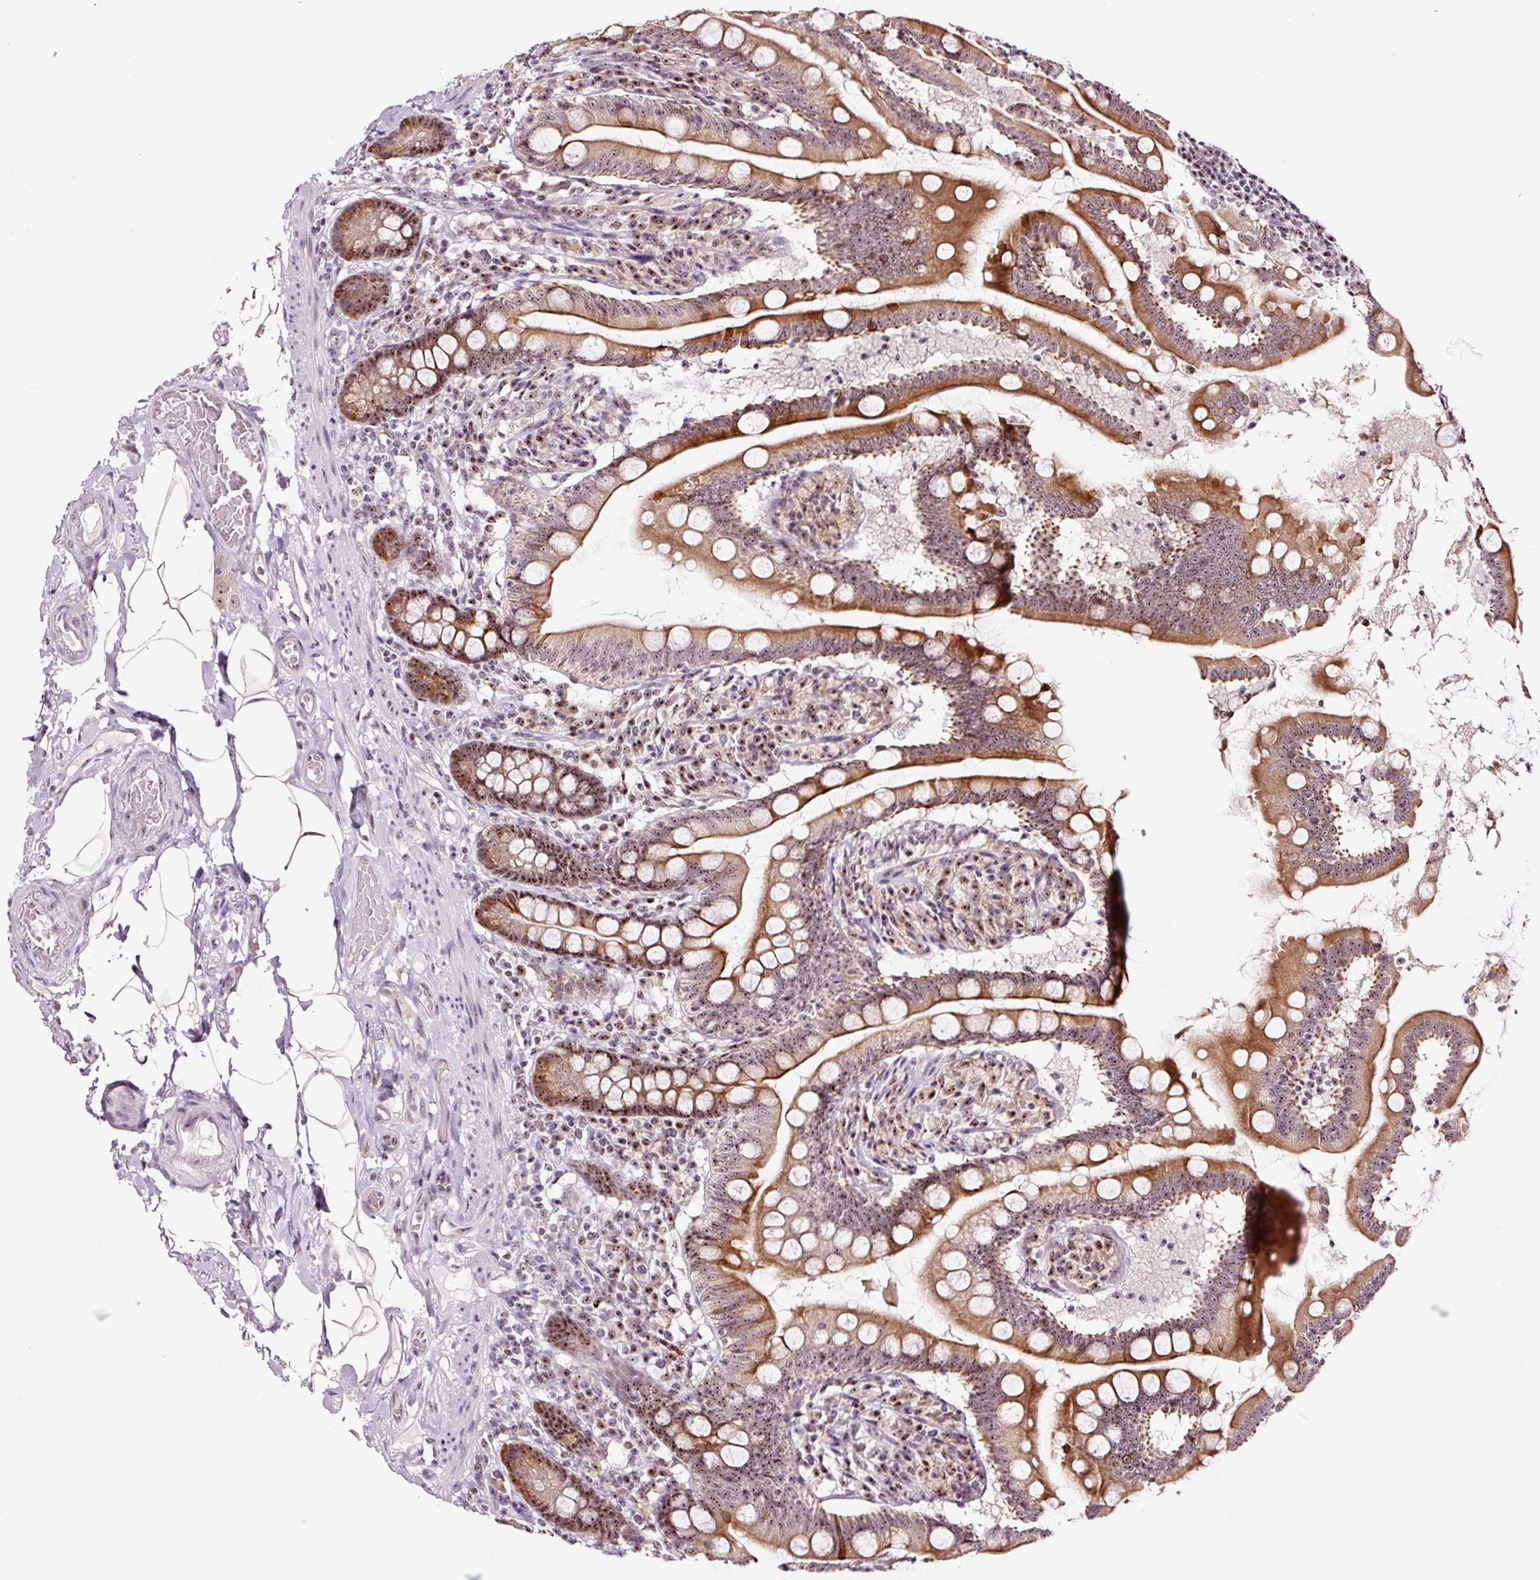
{"staining": {"intensity": "strong", "quantity": ">75%", "location": "cytoplasmic/membranous,nuclear"}, "tissue": "small intestine", "cell_type": "Glandular cells", "image_type": "normal", "snomed": [{"axis": "morphology", "description": "Normal tissue, NOS"}, {"axis": "topography", "description": "Small intestine"}], "caption": "The histopathology image displays a brown stain indicating the presence of a protein in the cytoplasmic/membranous,nuclear of glandular cells in small intestine. The staining was performed using DAB, with brown indicating positive protein expression. Nuclei are stained blue with hematoxylin.", "gene": "GNL3", "patient": {"sex": "female", "age": 64}}